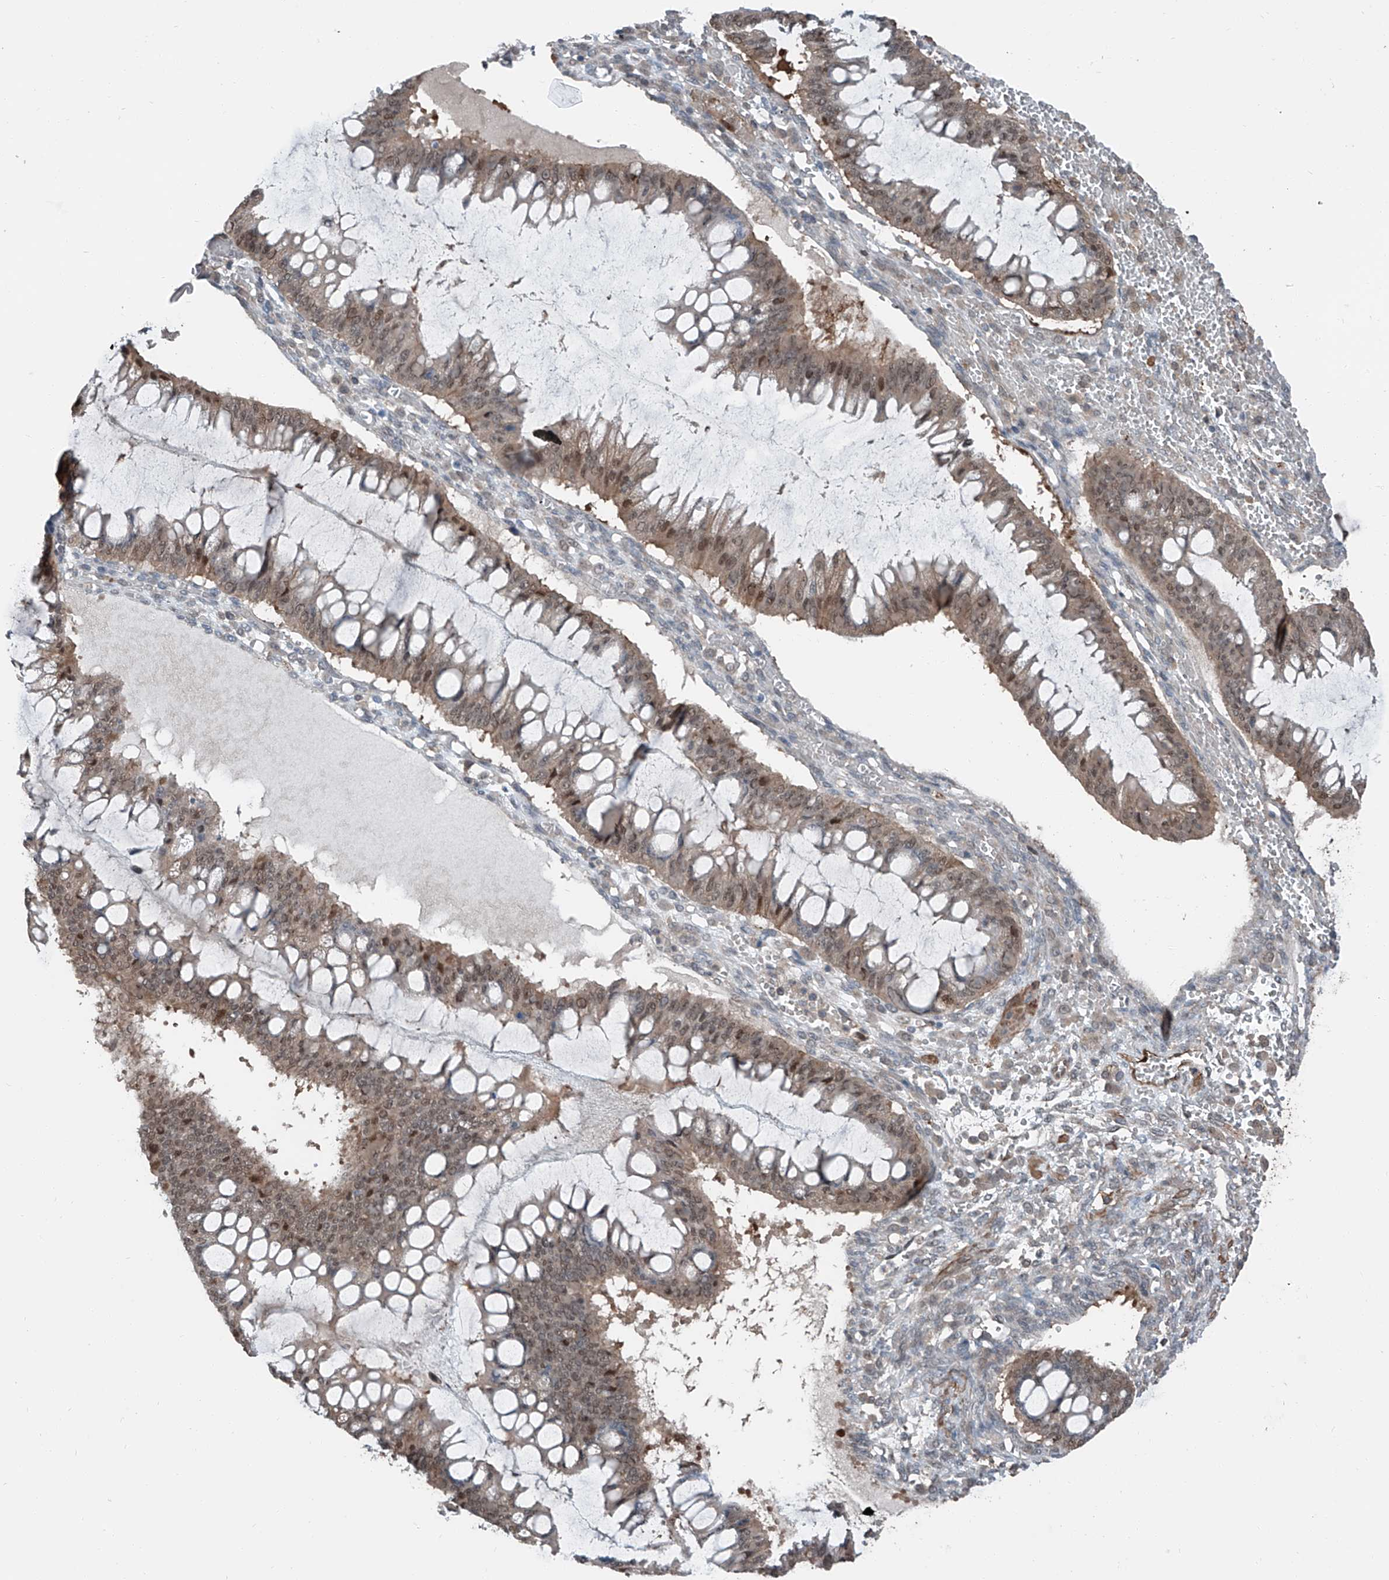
{"staining": {"intensity": "moderate", "quantity": "25%-75%", "location": "cytoplasmic/membranous,nuclear"}, "tissue": "ovarian cancer", "cell_type": "Tumor cells", "image_type": "cancer", "snomed": [{"axis": "morphology", "description": "Cystadenocarcinoma, mucinous, NOS"}, {"axis": "topography", "description": "Ovary"}], "caption": "Human ovarian cancer (mucinous cystadenocarcinoma) stained with a brown dye exhibits moderate cytoplasmic/membranous and nuclear positive staining in about 25%-75% of tumor cells.", "gene": "HSPA6", "patient": {"sex": "female", "age": 73}}